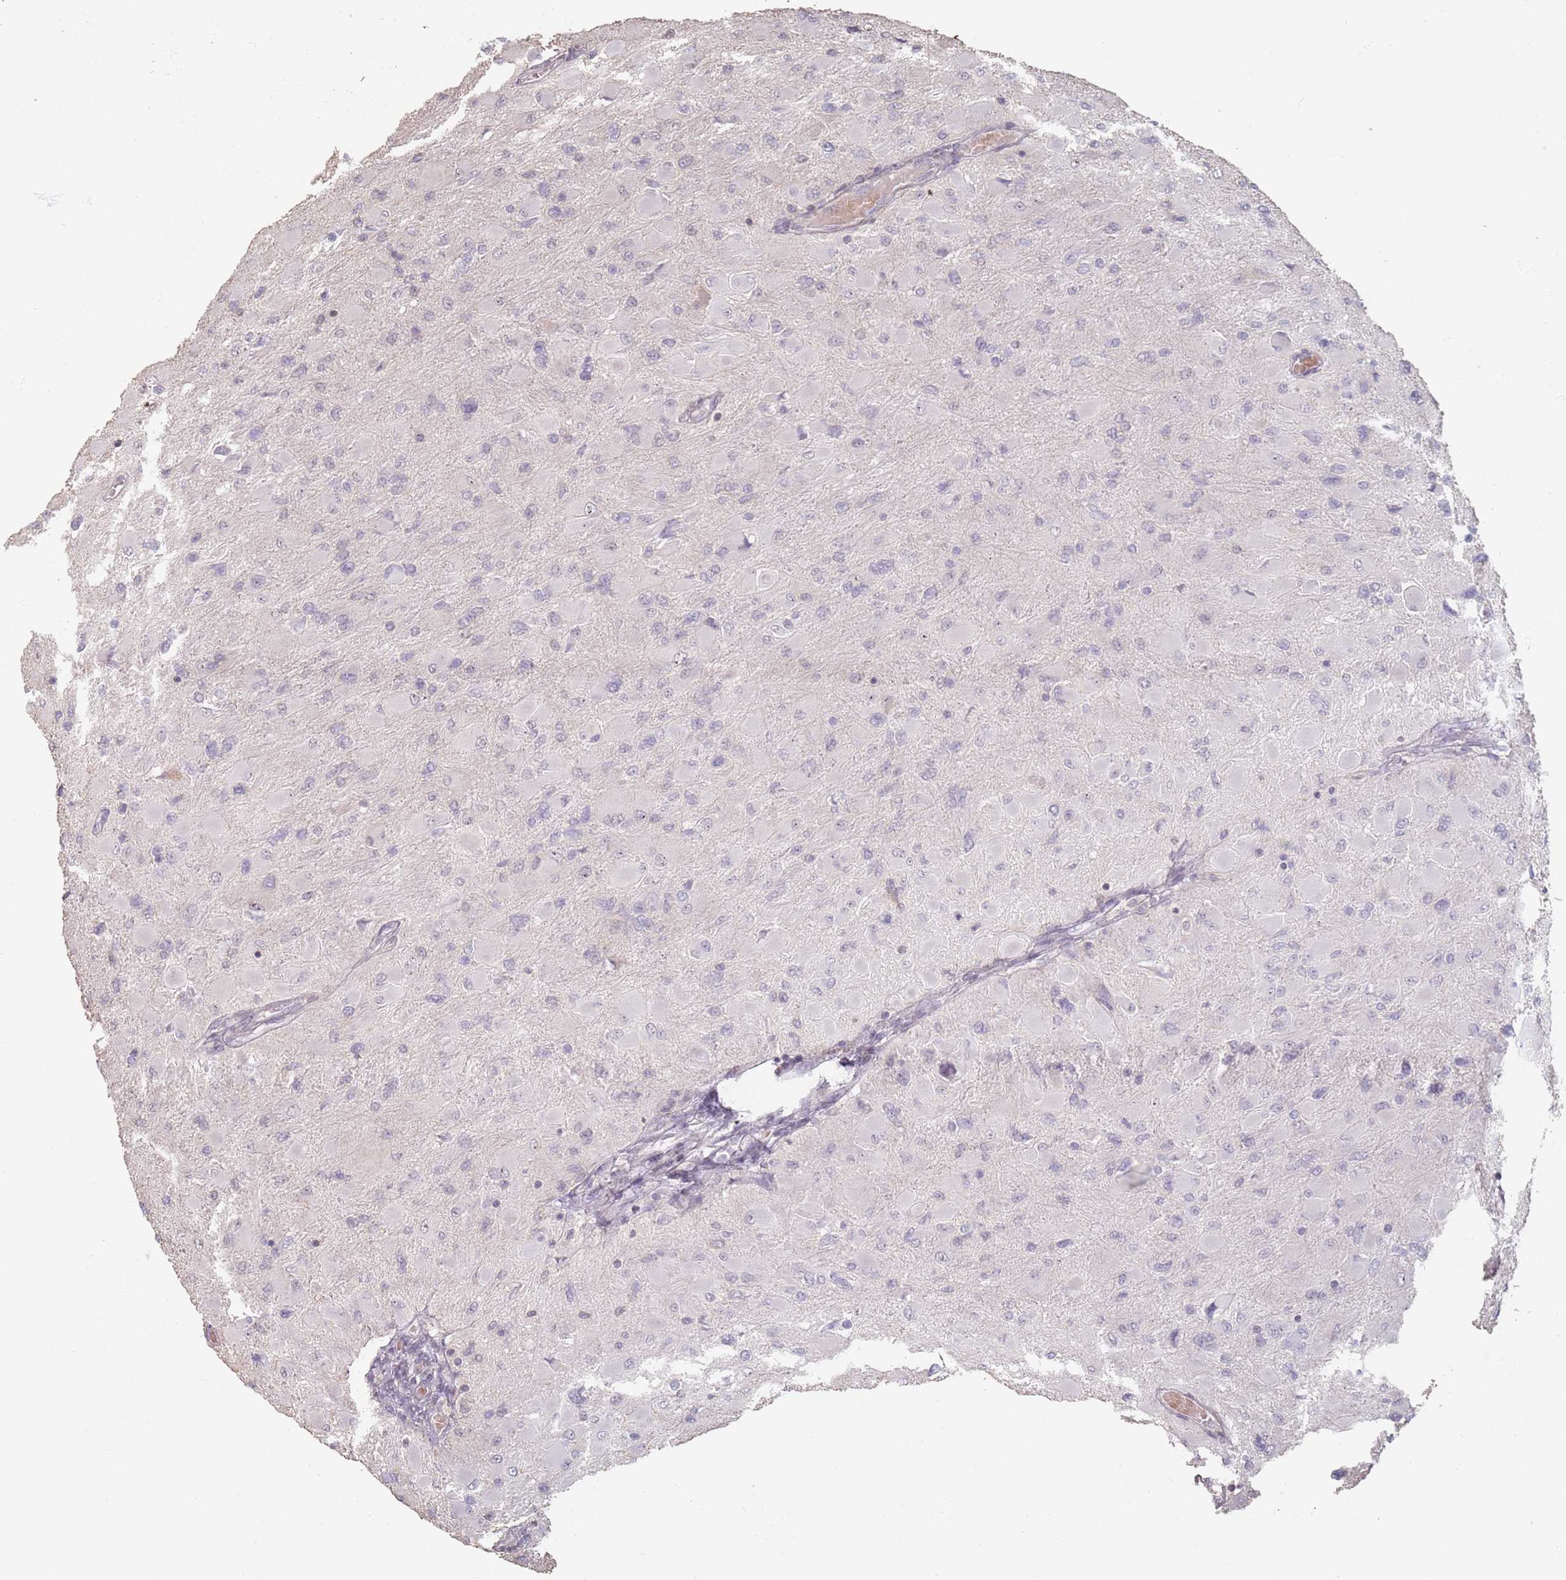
{"staining": {"intensity": "negative", "quantity": "none", "location": "none"}, "tissue": "glioma", "cell_type": "Tumor cells", "image_type": "cancer", "snomed": [{"axis": "morphology", "description": "Glioma, malignant, High grade"}, {"axis": "topography", "description": "Cerebral cortex"}], "caption": "This is an immunohistochemistry (IHC) histopathology image of glioma. There is no expression in tumor cells.", "gene": "ADTRP", "patient": {"sex": "female", "age": 36}}